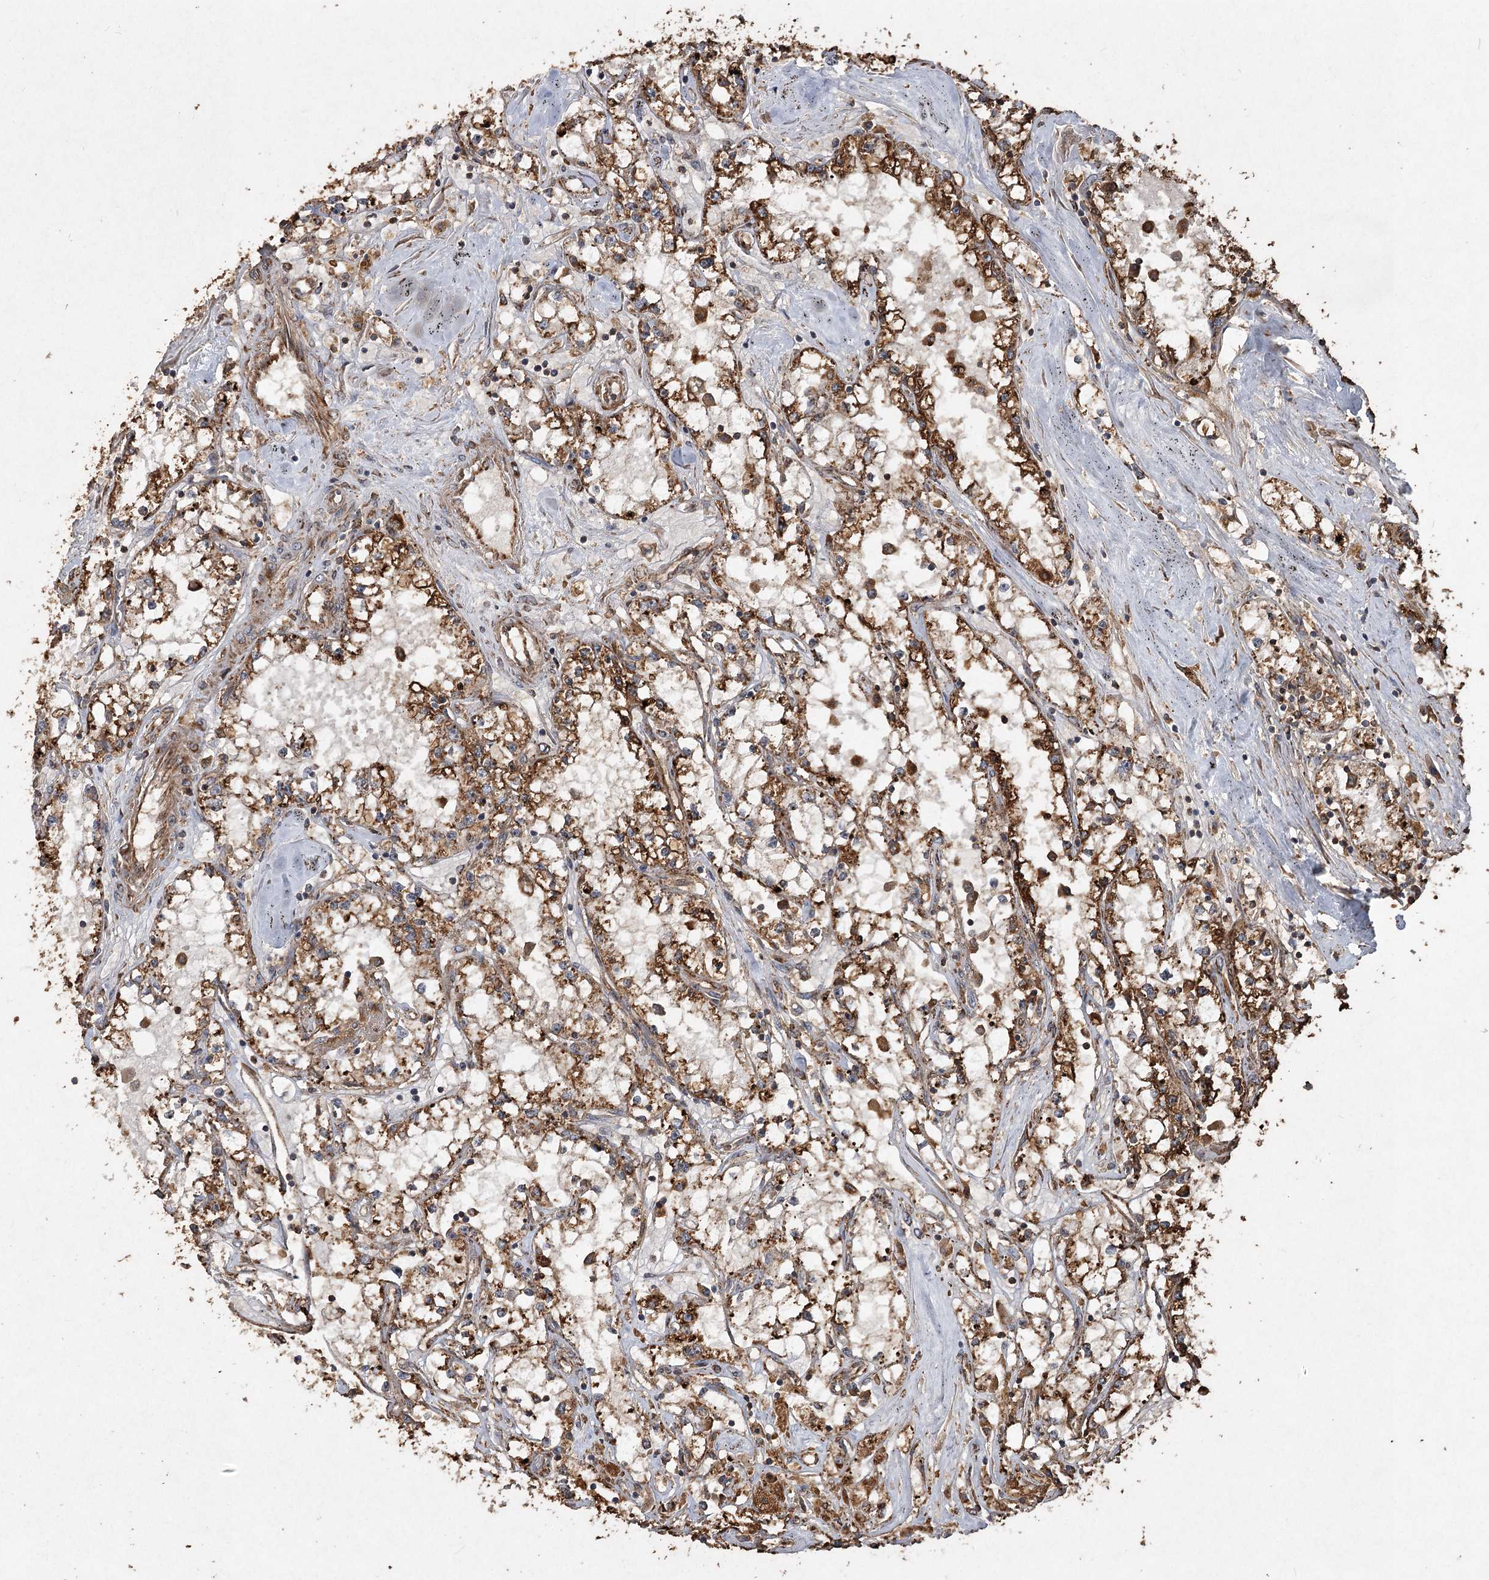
{"staining": {"intensity": "strong", "quantity": ">75%", "location": "cytoplasmic/membranous"}, "tissue": "renal cancer", "cell_type": "Tumor cells", "image_type": "cancer", "snomed": [{"axis": "morphology", "description": "Adenocarcinoma, NOS"}, {"axis": "topography", "description": "Kidney"}], "caption": "Immunohistochemistry histopathology image of neoplastic tissue: human adenocarcinoma (renal) stained using IHC exhibits high levels of strong protein expression localized specifically in the cytoplasmic/membranous of tumor cells, appearing as a cytoplasmic/membranous brown color.", "gene": "PIK3C2A", "patient": {"sex": "male", "age": 56}}